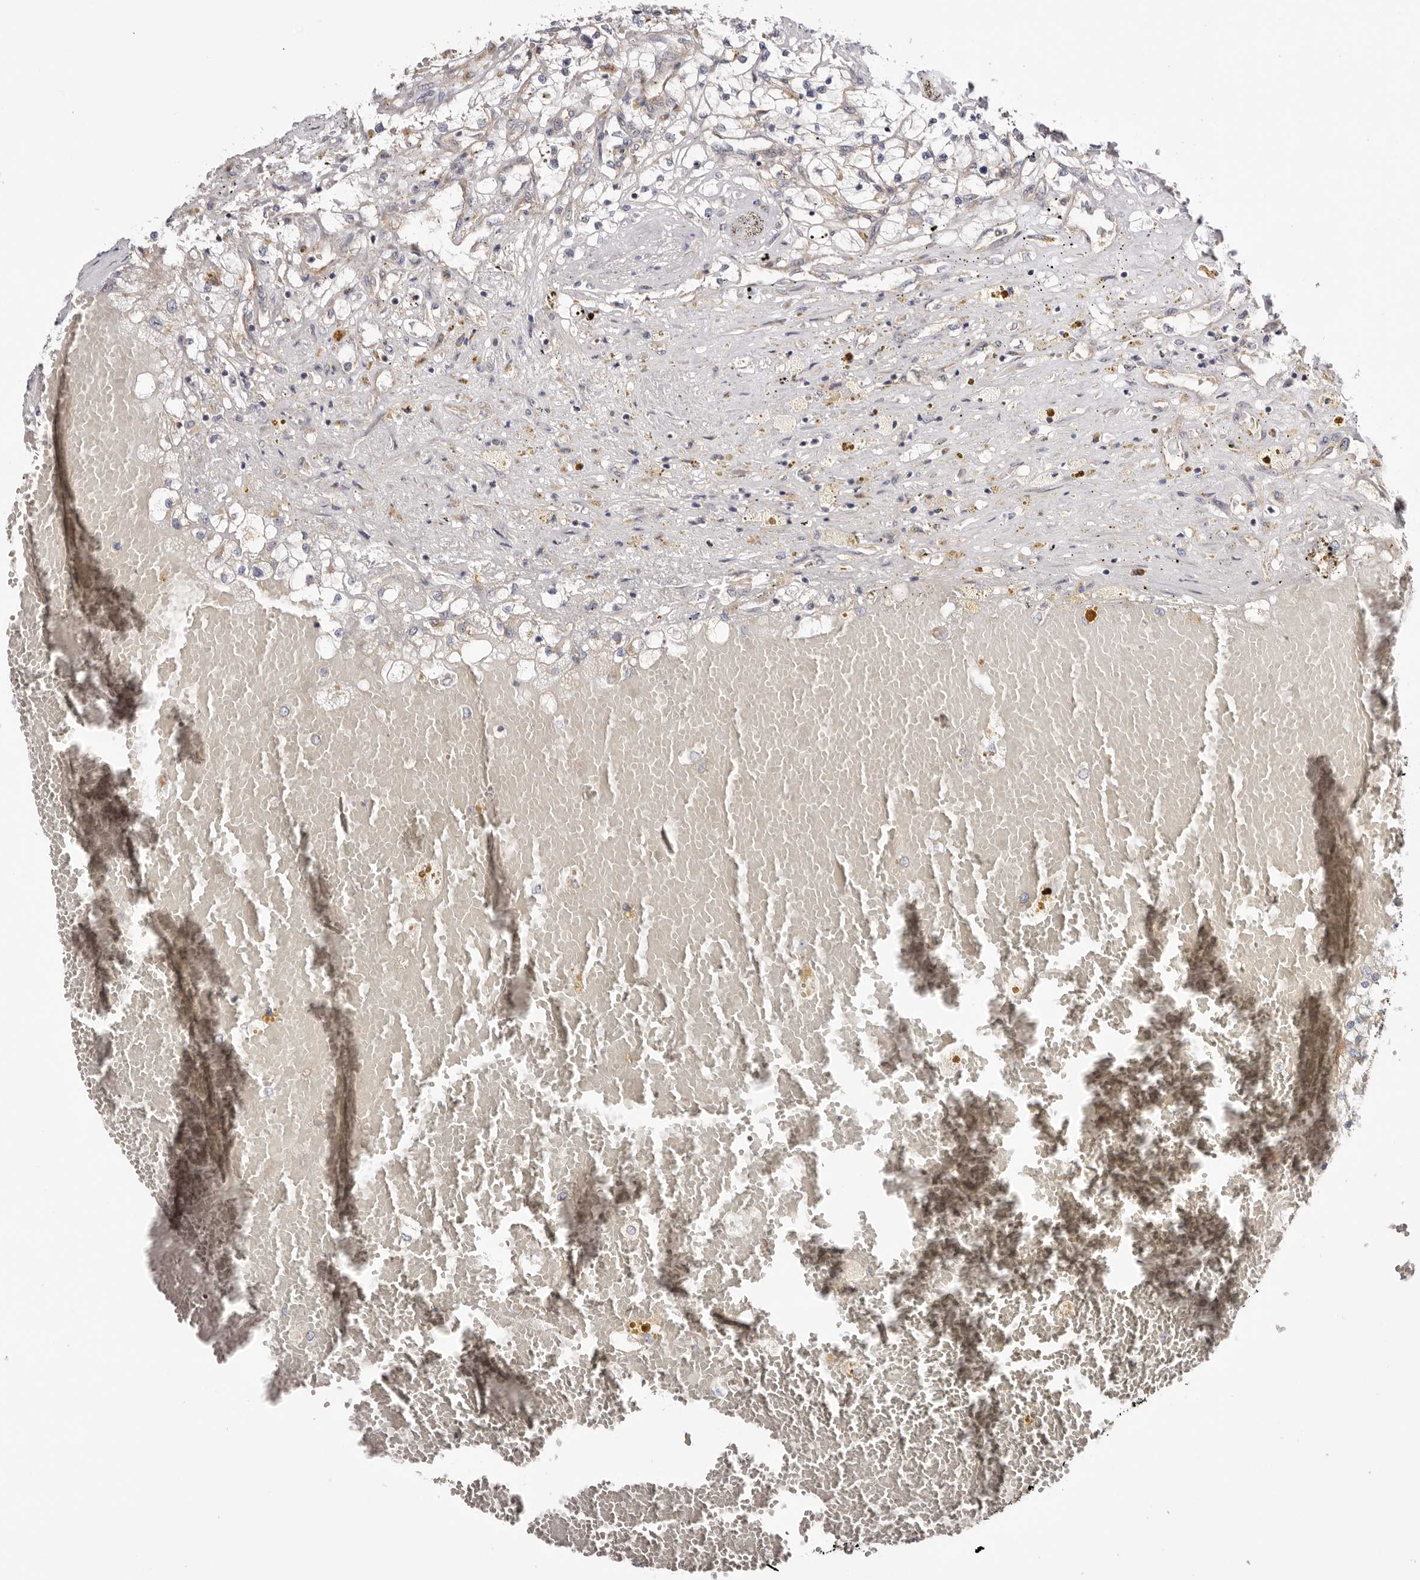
{"staining": {"intensity": "negative", "quantity": "none", "location": "none"}, "tissue": "renal cancer", "cell_type": "Tumor cells", "image_type": "cancer", "snomed": [{"axis": "morphology", "description": "Normal tissue, NOS"}, {"axis": "morphology", "description": "Adenocarcinoma, NOS"}, {"axis": "topography", "description": "Kidney"}], "caption": "Tumor cells show no significant staining in renal cancer (adenocarcinoma).", "gene": "PANK4", "patient": {"sex": "male", "age": 68}}